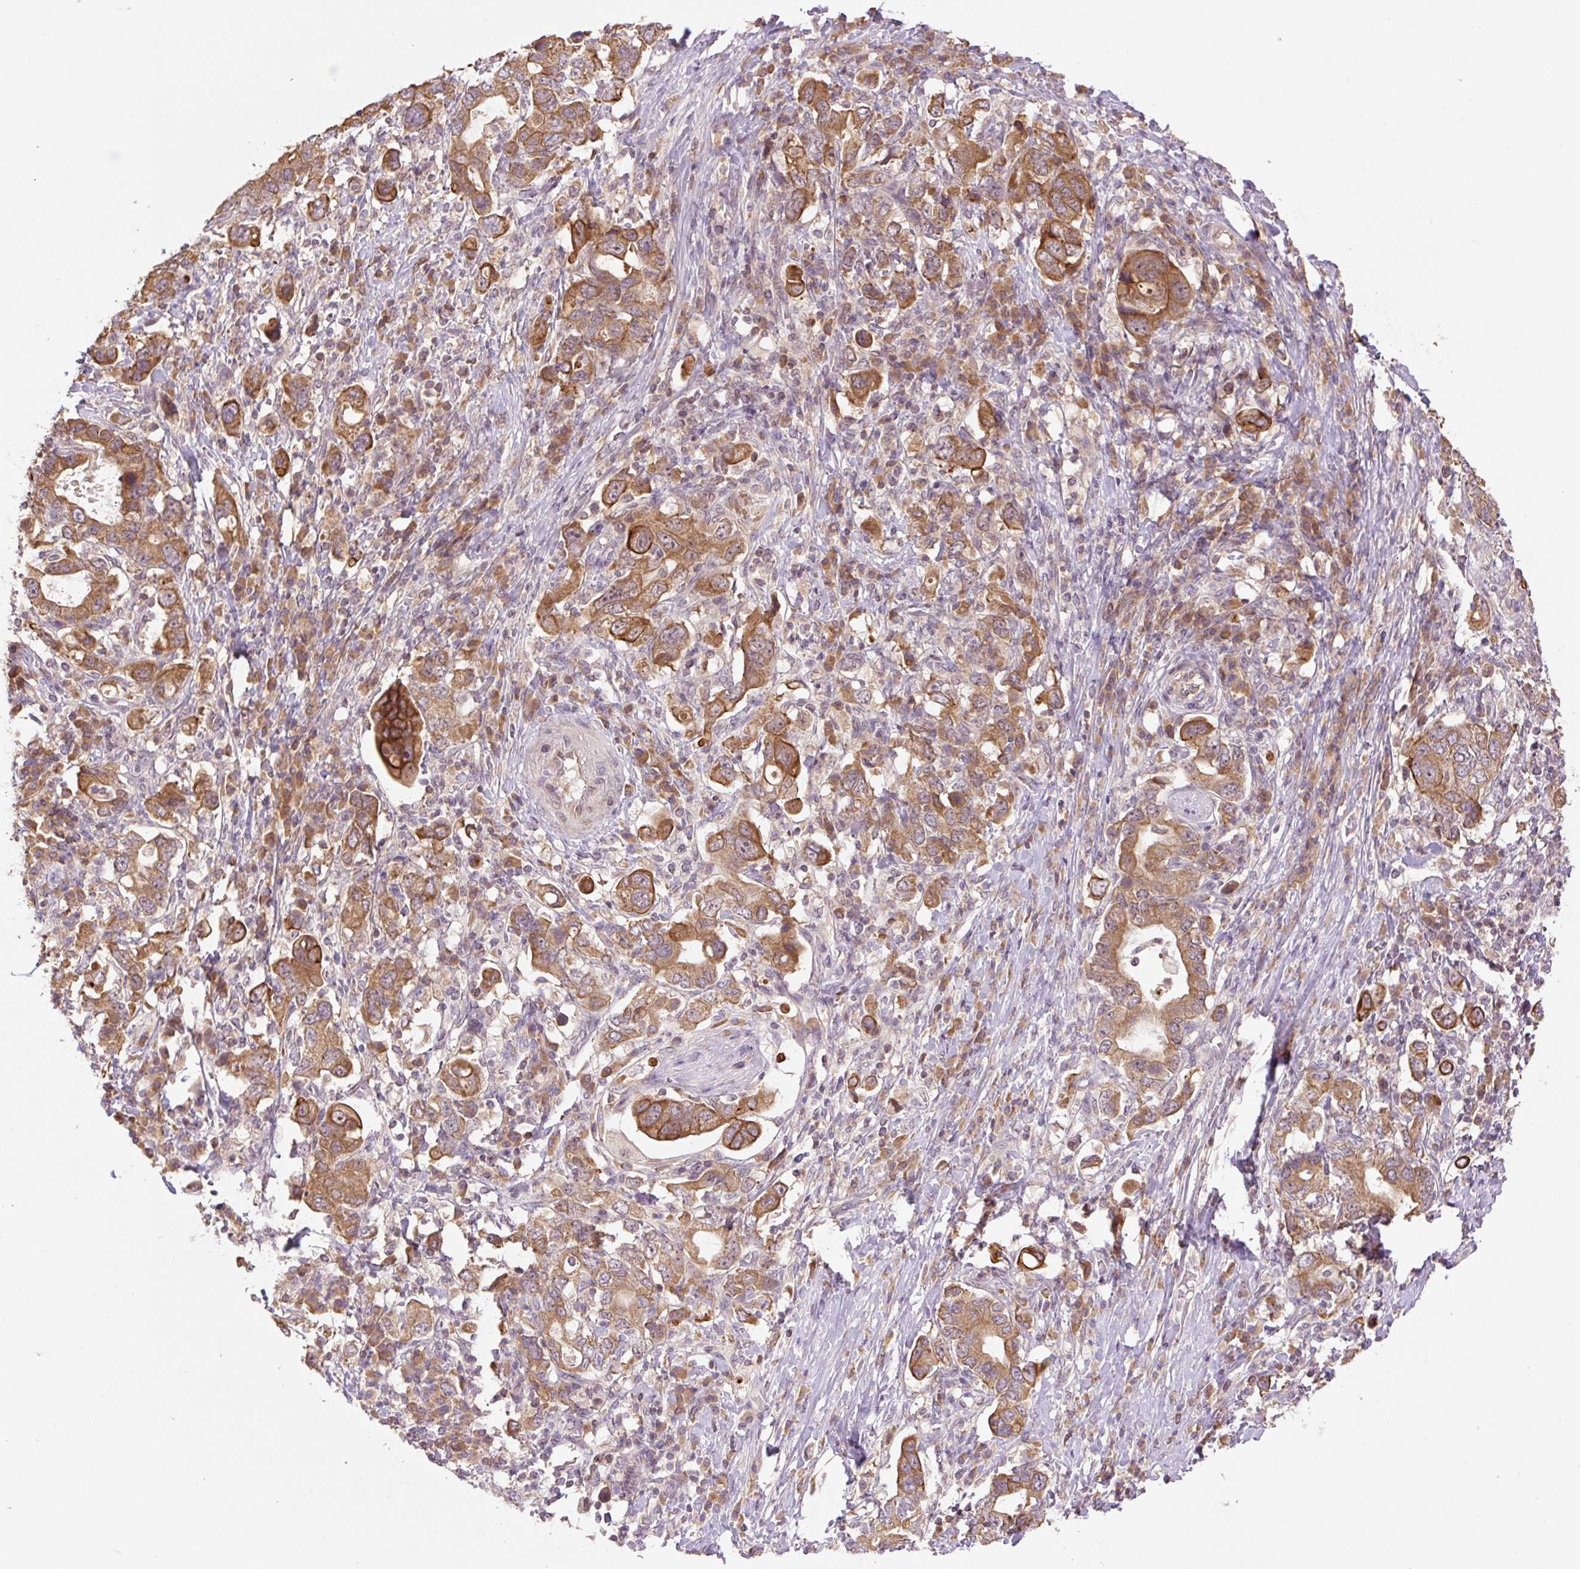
{"staining": {"intensity": "moderate", "quantity": ">75%", "location": "cytoplasmic/membranous"}, "tissue": "stomach cancer", "cell_type": "Tumor cells", "image_type": "cancer", "snomed": [{"axis": "morphology", "description": "Adenocarcinoma, NOS"}, {"axis": "topography", "description": "Stomach, upper"}, {"axis": "topography", "description": "Stomach"}], "caption": "This histopathology image displays immunohistochemistry staining of adenocarcinoma (stomach), with medium moderate cytoplasmic/membranous expression in about >75% of tumor cells.", "gene": "YJU2B", "patient": {"sex": "male", "age": 62}}